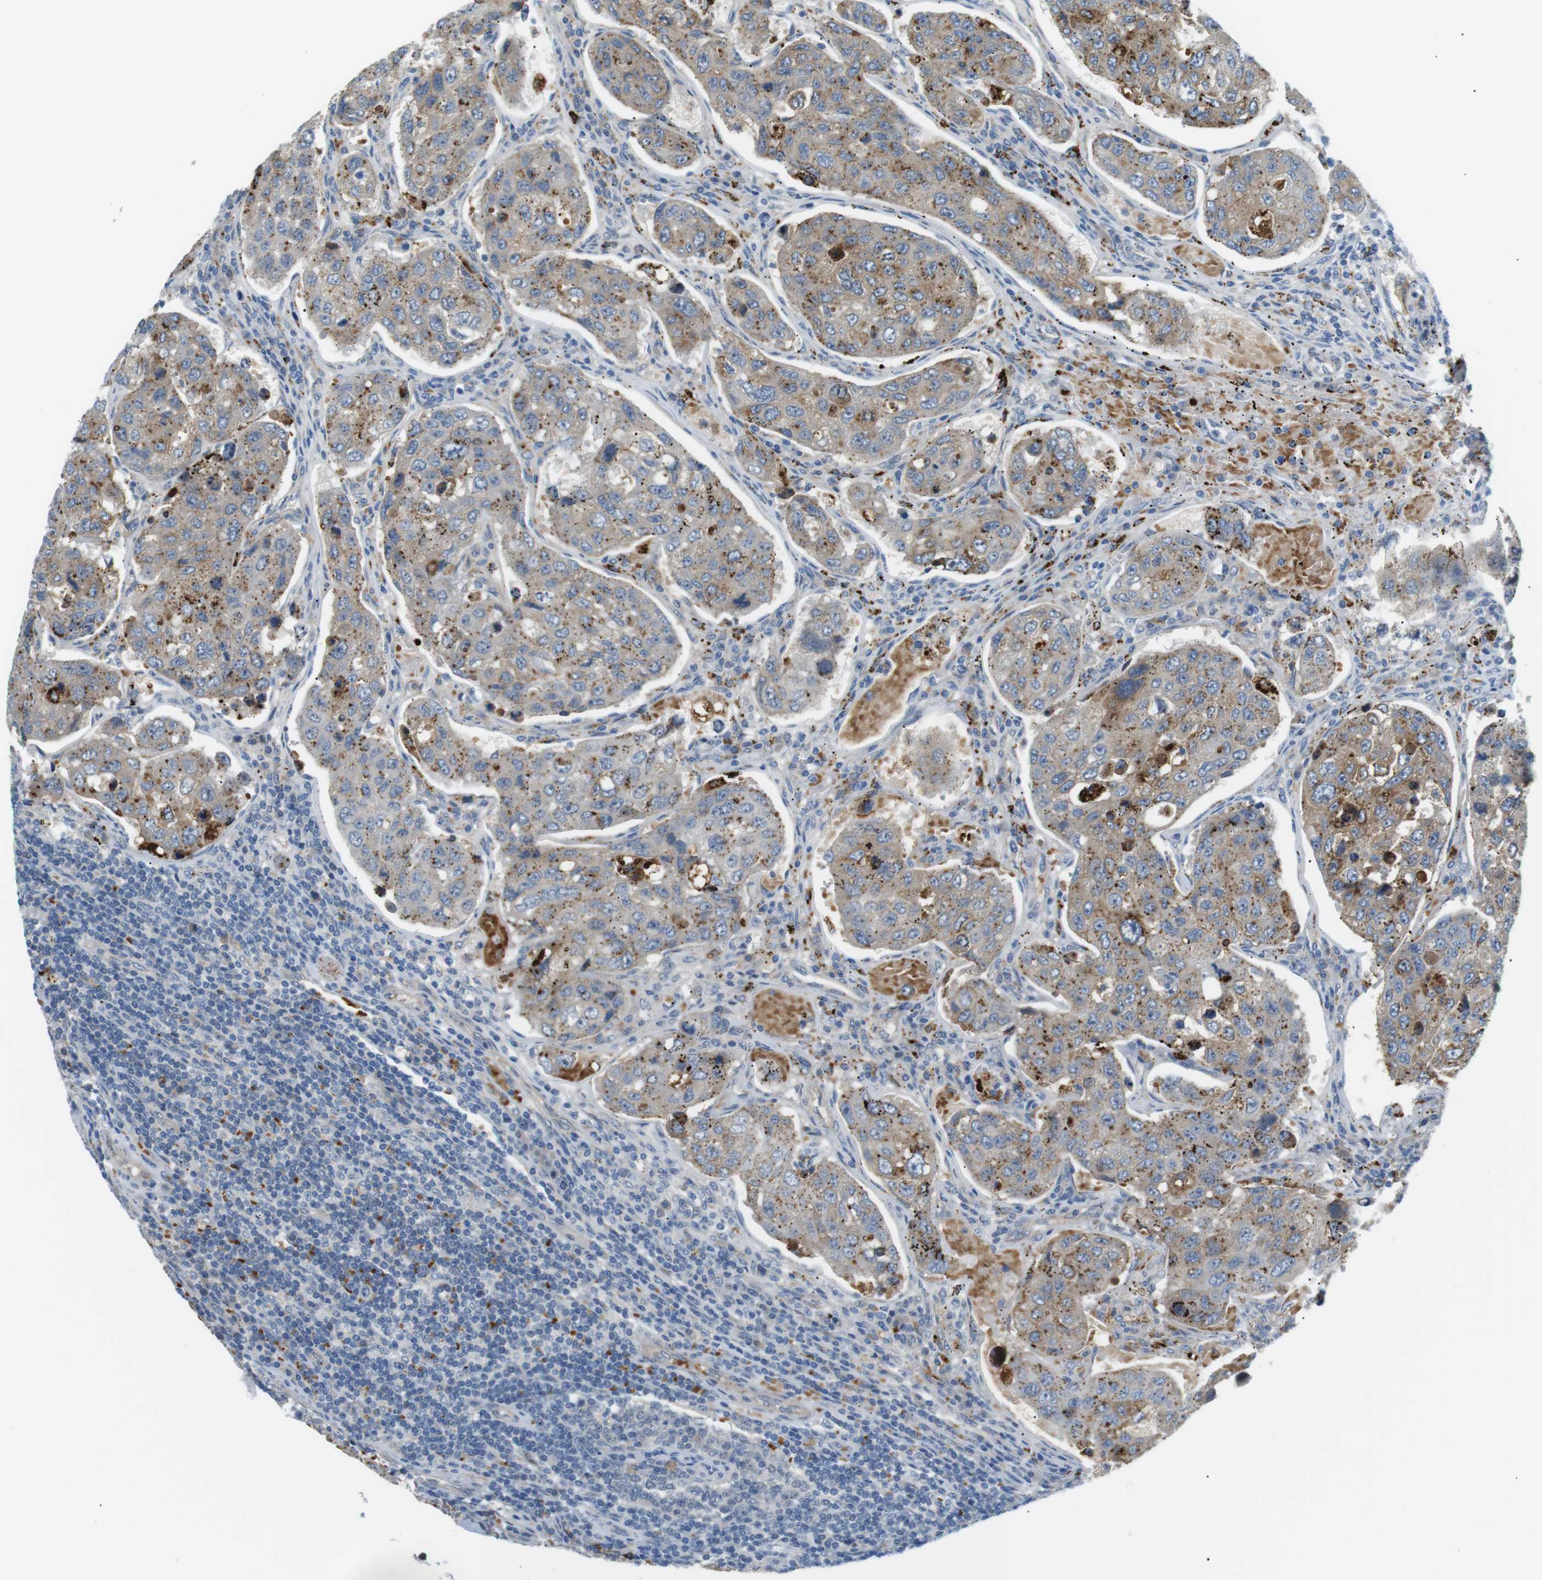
{"staining": {"intensity": "moderate", "quantity": ">75%", "location": "cytoplasmic/membranous"}, "tissue": "urothelial cancer", "cell_type": "Tumor cells", "image_type": "cancer", "snomed": [{"axis": "morphology", "description": "Urothelial carcinoma, High grade"}, {"axis": "topography", "description": "Lymph node"}, {"axis": "topography", "description": "Urinary bladder"}], "caption": "Immunohistochemical staining of human urothelial carcinoma (high-grade) reveals moderate cytoplasmic/membranous protein positivity in approximately >75% of tumor cells. (DAB (3,3'-diaminobenzidine) IHC with brightfield microscopy, high magnification).", "gene": "B4GALNT2", "patient": {"sex": "male", "age": 51}}